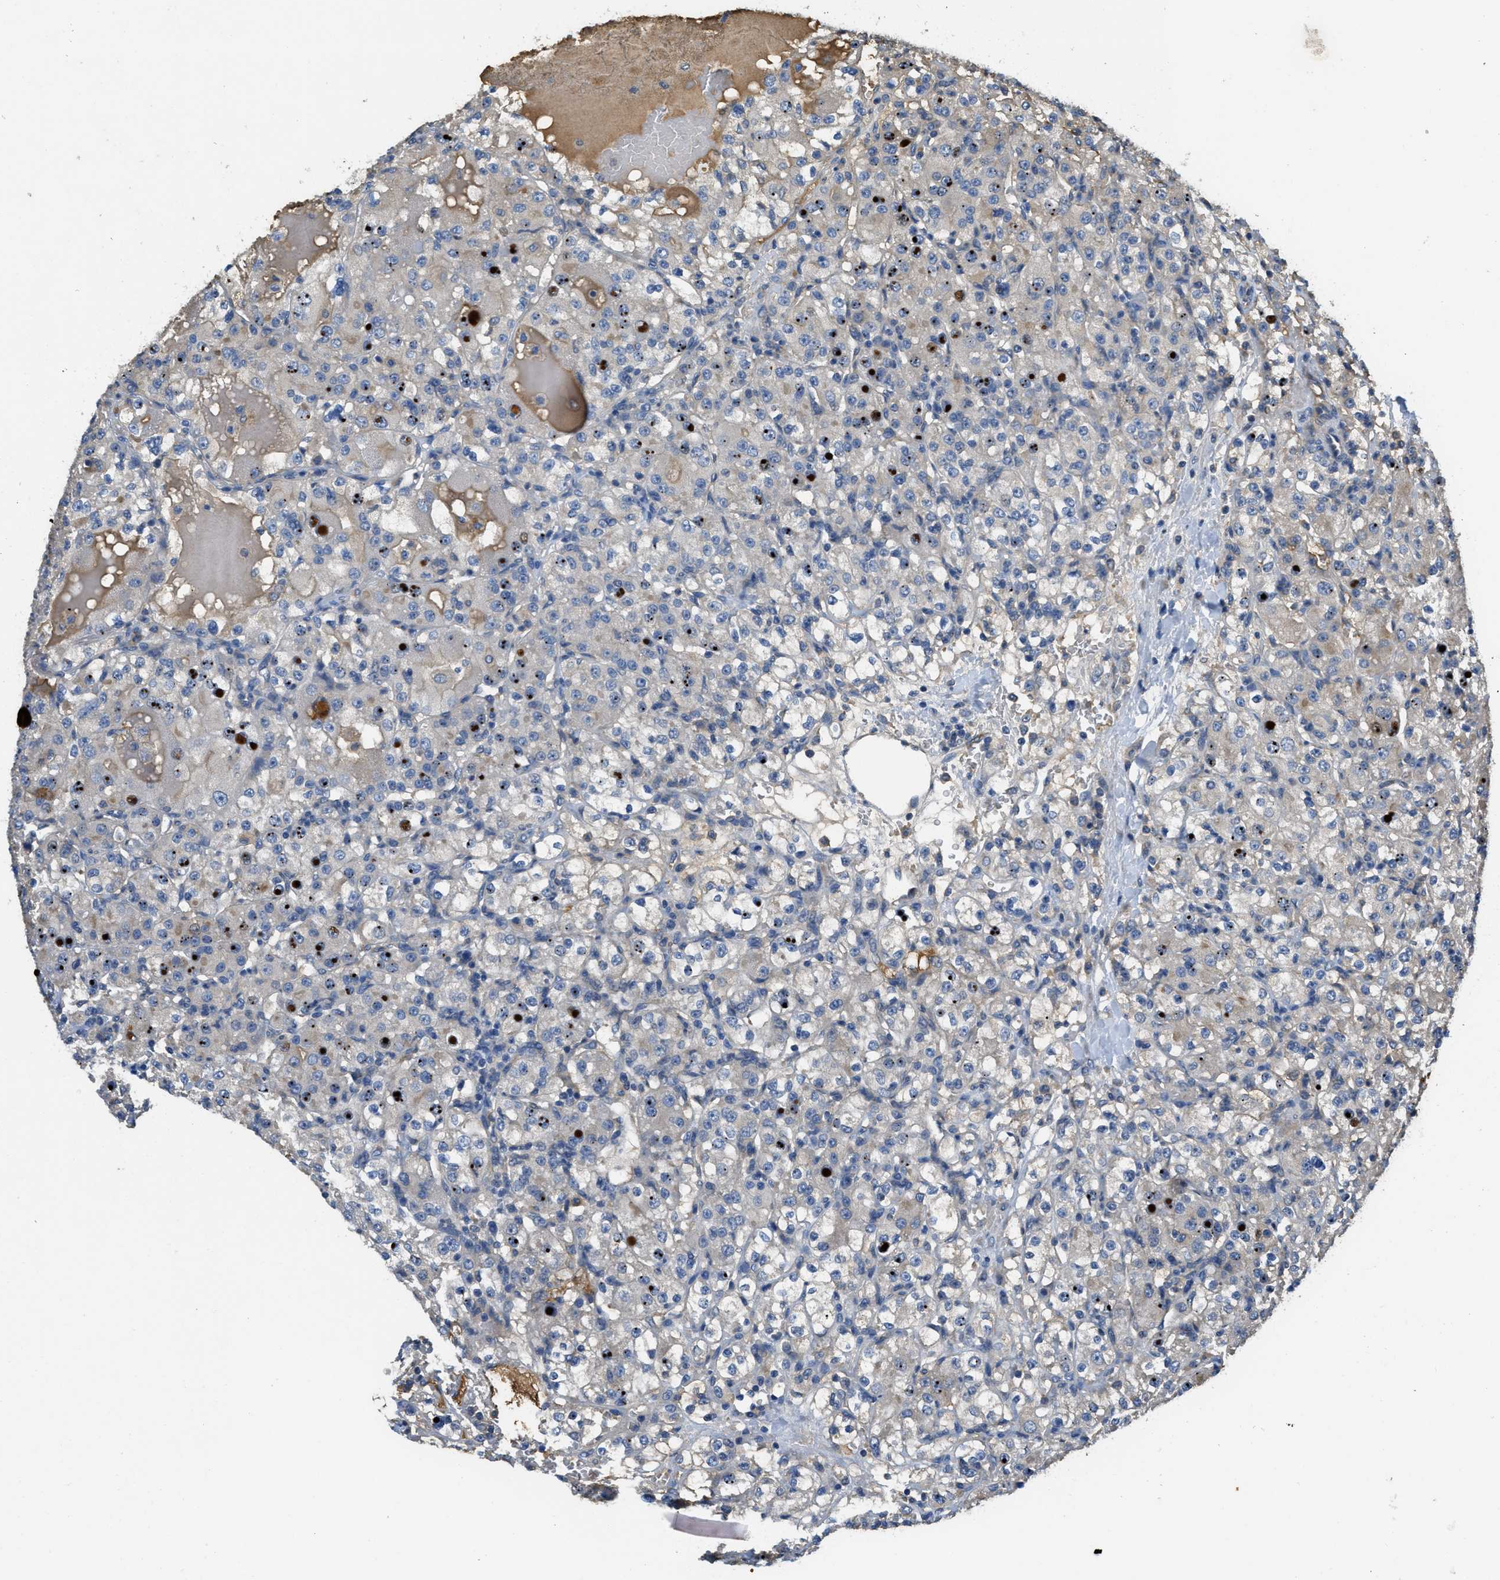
{"staining": {"intensity": "negative", "quantity": "none", "location": "none"}, "tissue": "renal cancer", "cell_type": "Tumor cells", "image_type": "cancer", "snomed": [{"axis": "morphology", "description": "Normal tissue, NOS"}, {"axis": "morphology", "description": "Adenocarcinoma, NOS"}, {"axis": "topography", "description": "Kidney"}], "caption": "Immunohistochemistry (IHC) of renal cancer (adenocarcinoma) reveals no expression in tumor cells.", "gene": "RIPK2", "patient": {"sex": "male", "age": 61}}